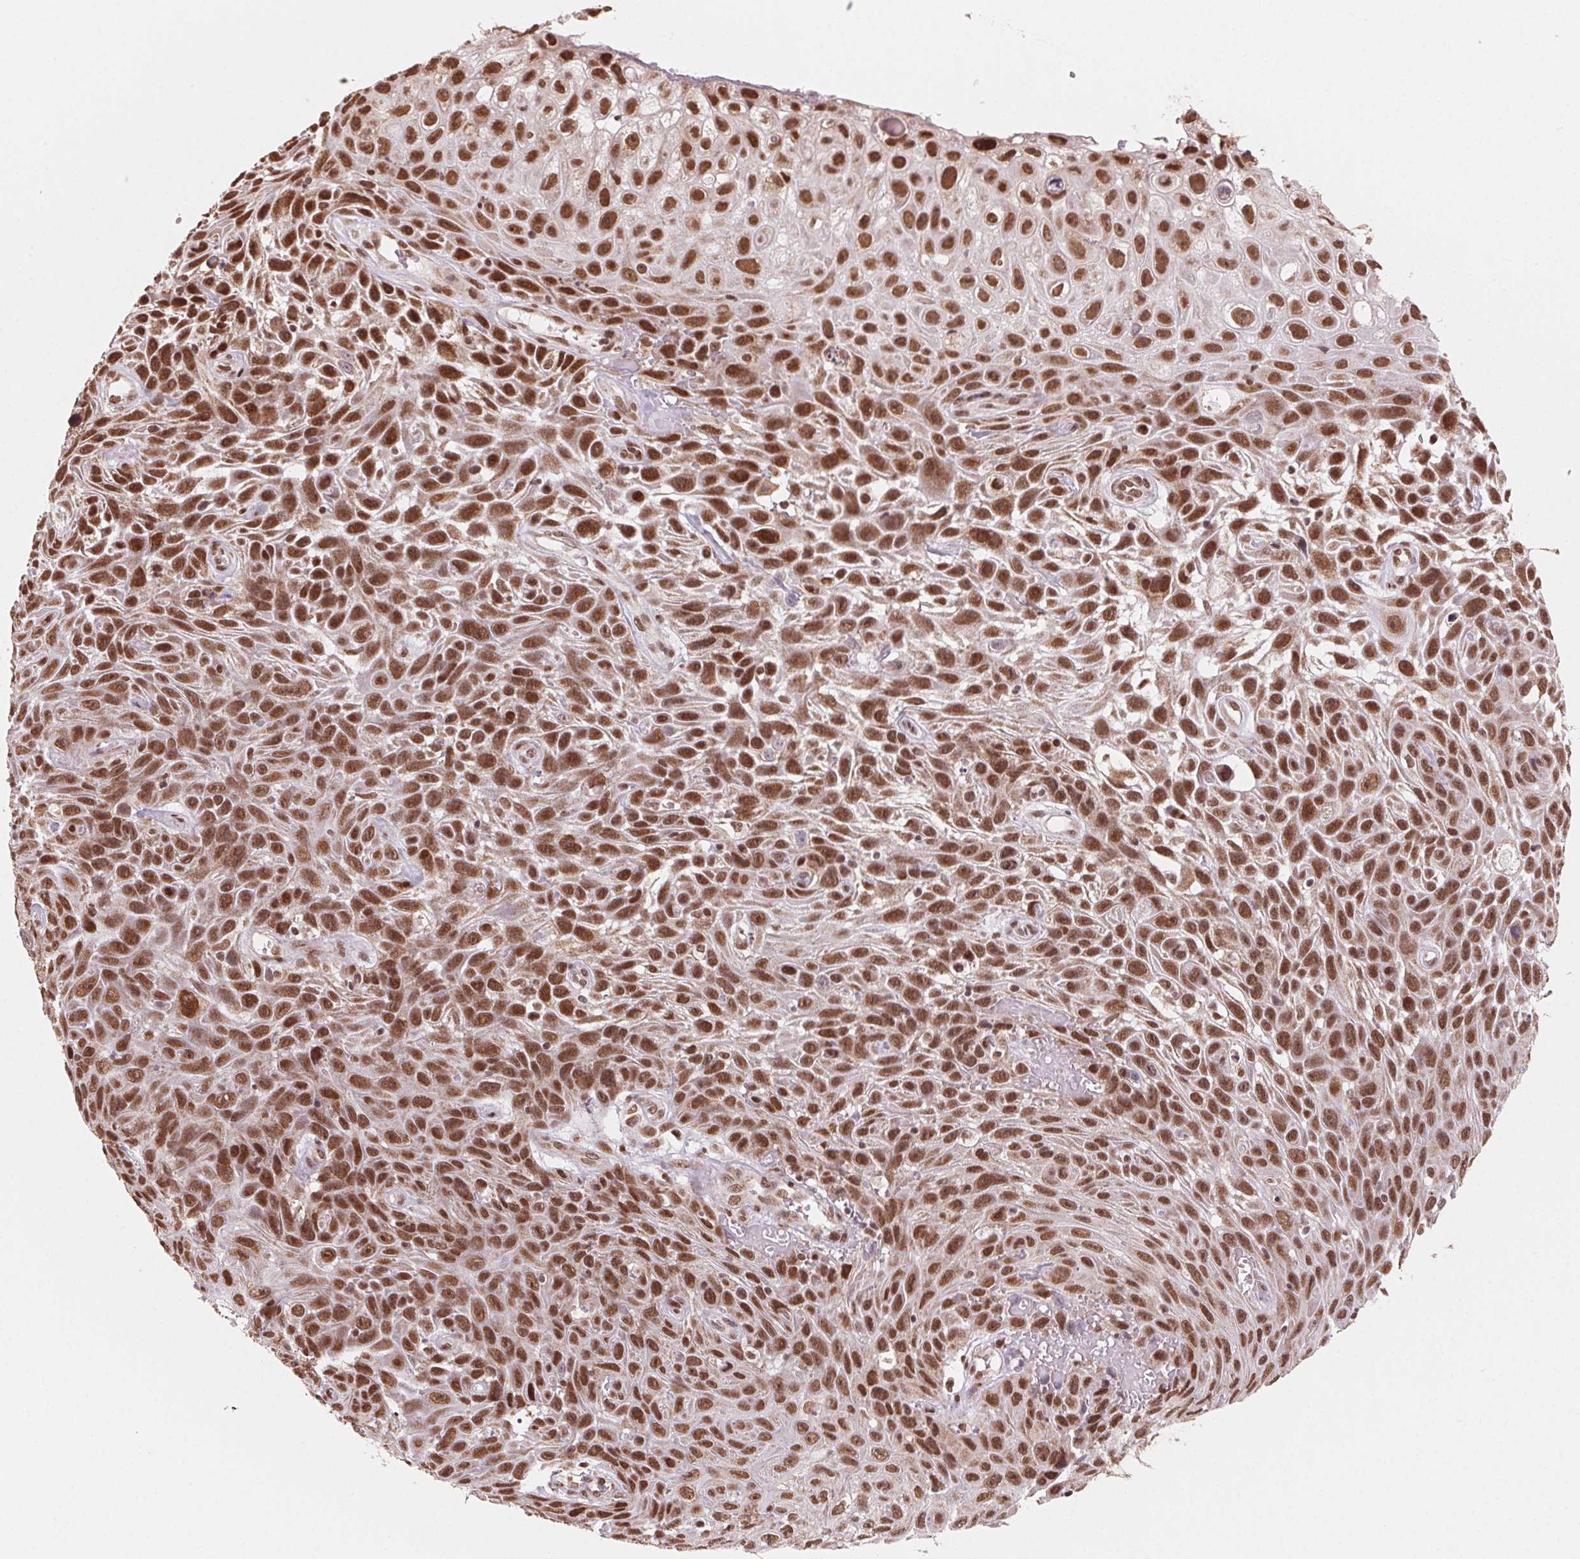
{"staining": {"intensity": "moderate", "quantity": ">75%", "location": "nuclear"}, "tissue": "skin cancer", "cell_type": "Tumor cells", "image_type": "cancer", "snomed": [{"axis": "morphology", "description": "Squamous cell carcinoma, NOS"}, {"axis": "topography", "description": "Skin"}], "caption": "Immunohistochemistry of human skin squamous cell carcinoma displays medium levels of moderate nuclear positivity in approximately >75% of tumor cells.", "gene": "TOPORS", "patient": {"sex": "male", "age": 82}}